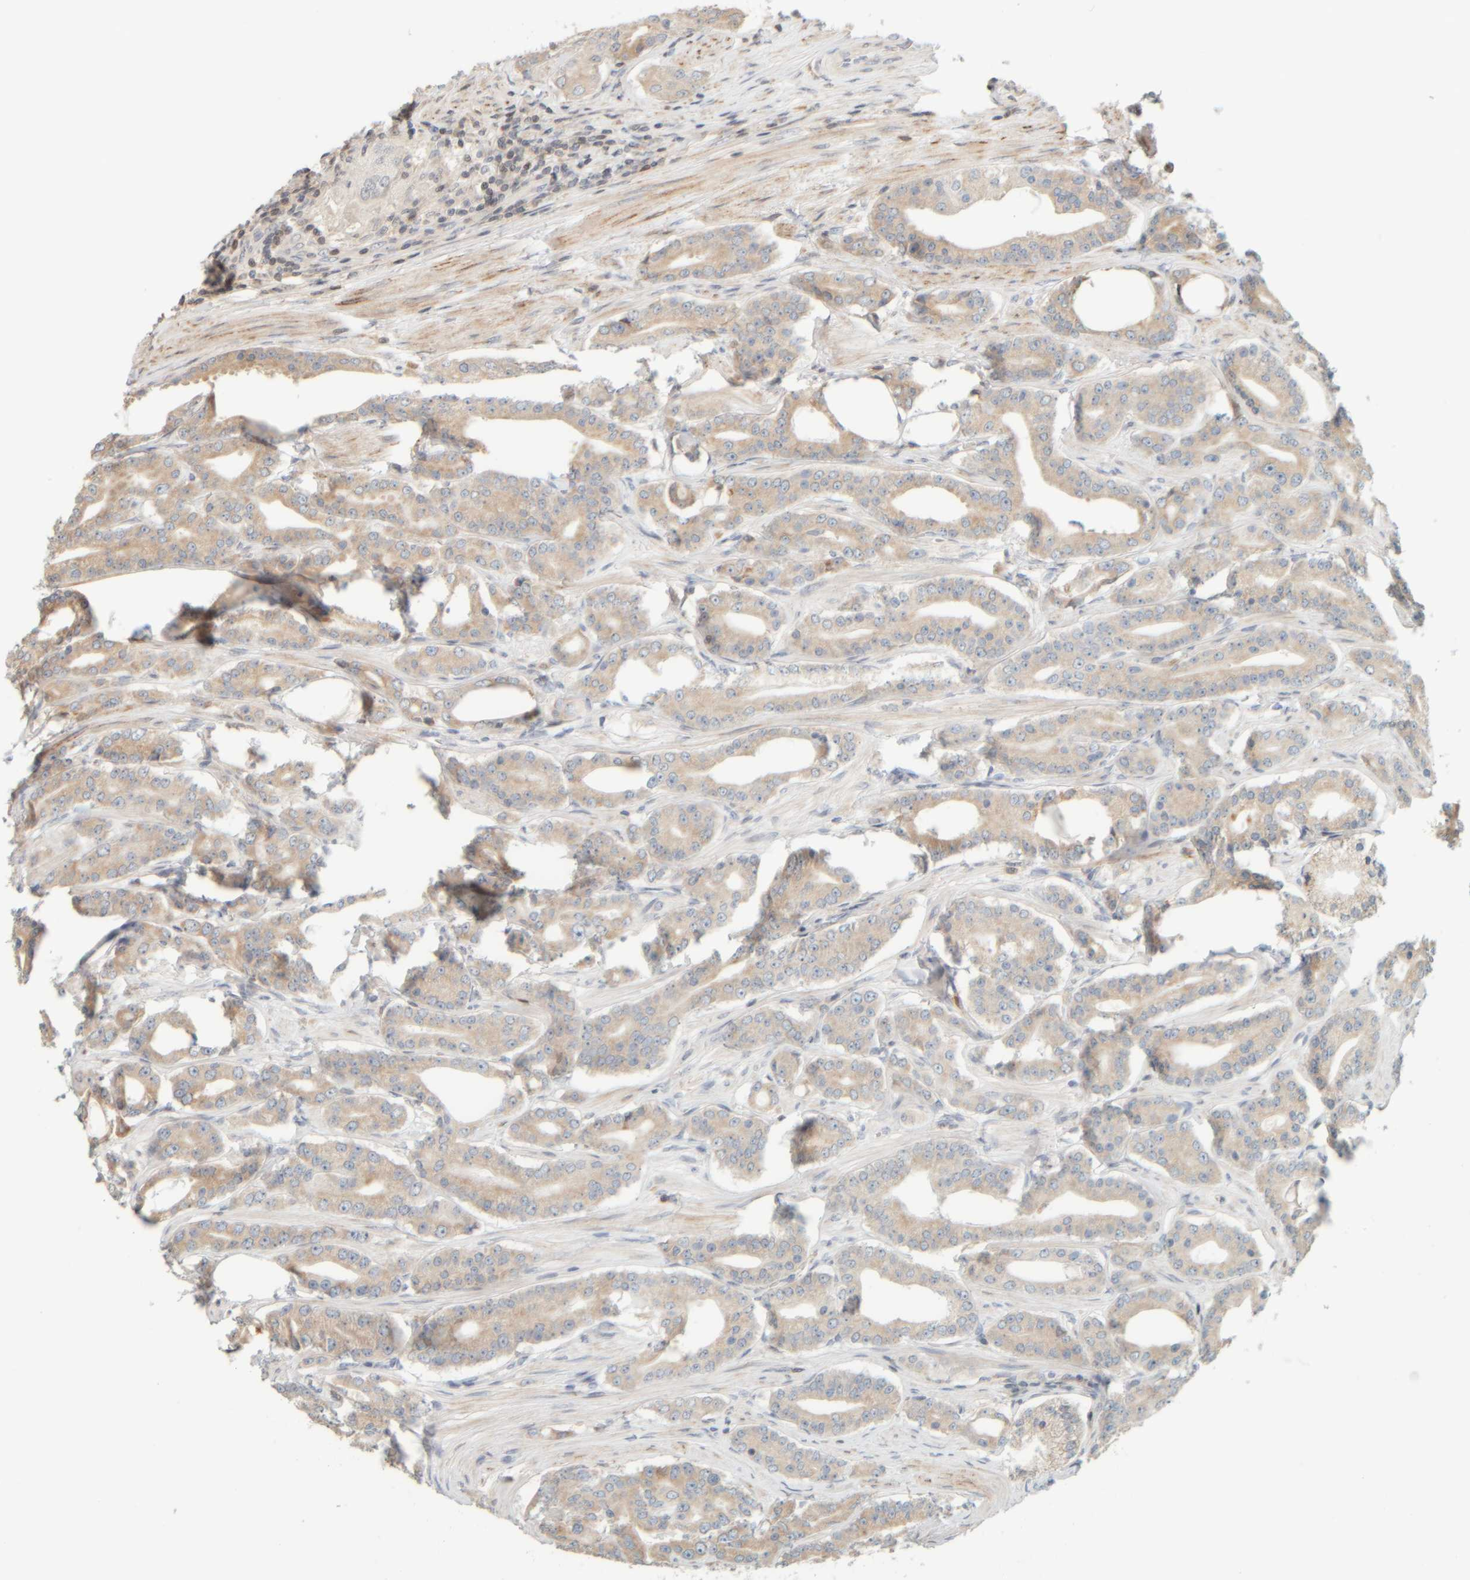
{"staining": {"intensity": "weak", "quantity": ">75%", "location": "cytoplasmic/membranous"}, "tissue": "prostate cancer", "cell_type": "Tumor cells", "image_type": "cancer", "snomed": [{"axis": "morphology", "description": "Adenocarcinoma, High grade"}, {"axis": "topography", "description": "Prostate"}], "caption": "High-magnification brightfield microscopy of prostate high-grade adenocarcinoma stained with DAB (3,3'-diaminobenzidine) (brown) and counterstained with hematoxylin (blue). tumor cells exhibit weak cytoplasmic/membranous positivity is appreciated in approximately>75% of cells.", "gene": "PTGES3L-AARSD1", "patient": {"sex": "male", "age": 71}}